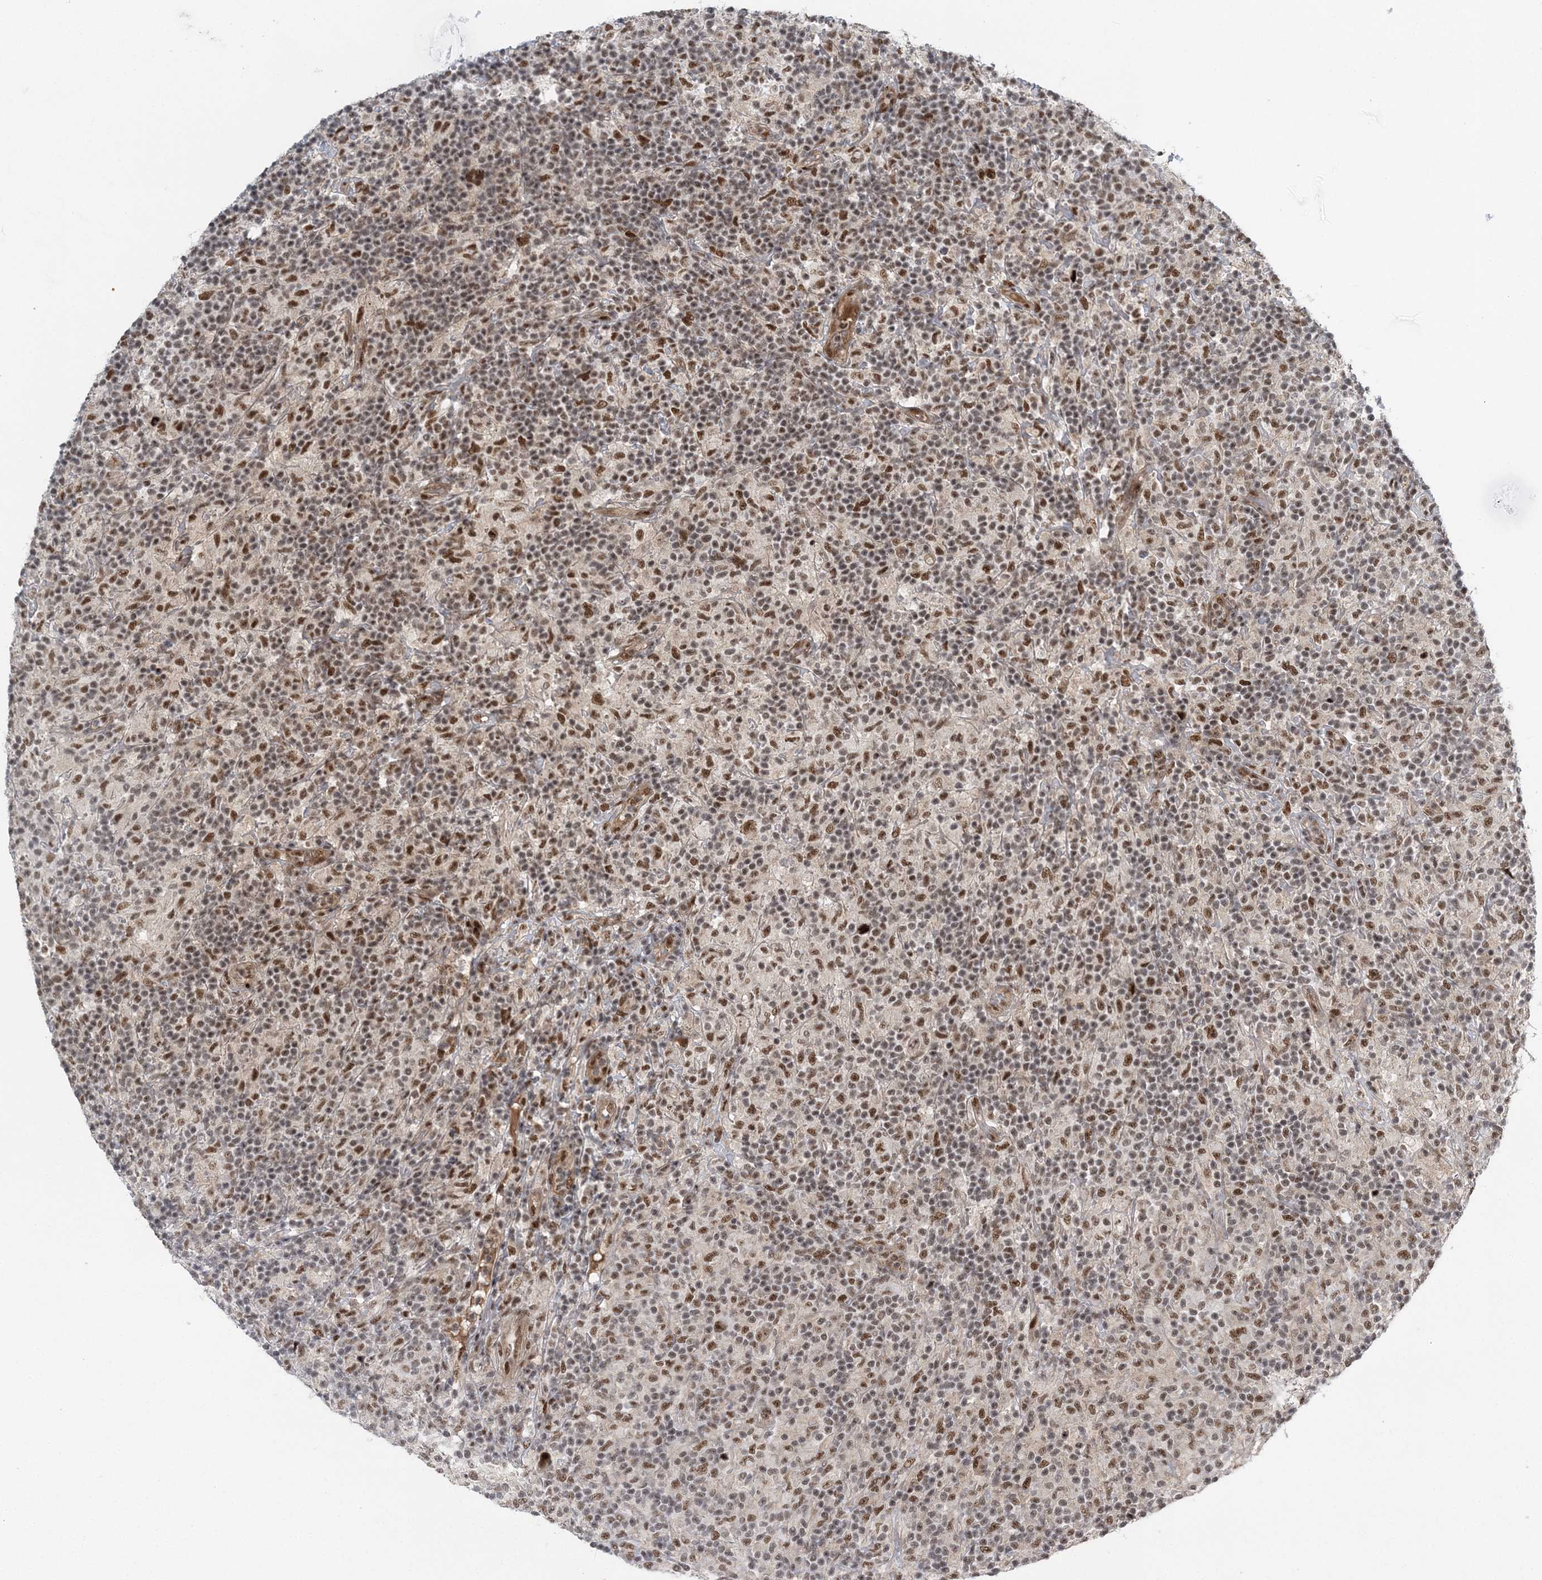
{"staining": {"intensity": "strong", "quantity": ">75%", "location": "nuclear"}, "tissue": "lymphoma", "cell_type": "Tumor cells", "image_type": "cancer", "snomed": [{"axis": "morphology", "description": "Hodgkin's disease, NOS"}, {"axis": "topography", "description": "Lymph node"}], "caption": "Strong nuclear expression for a protein is appreciated in about >75% of tumor cells of Hodgkin's disease using IHC.", "gene": "CWC22", "patient": {"sex": "male", "age": 70}}